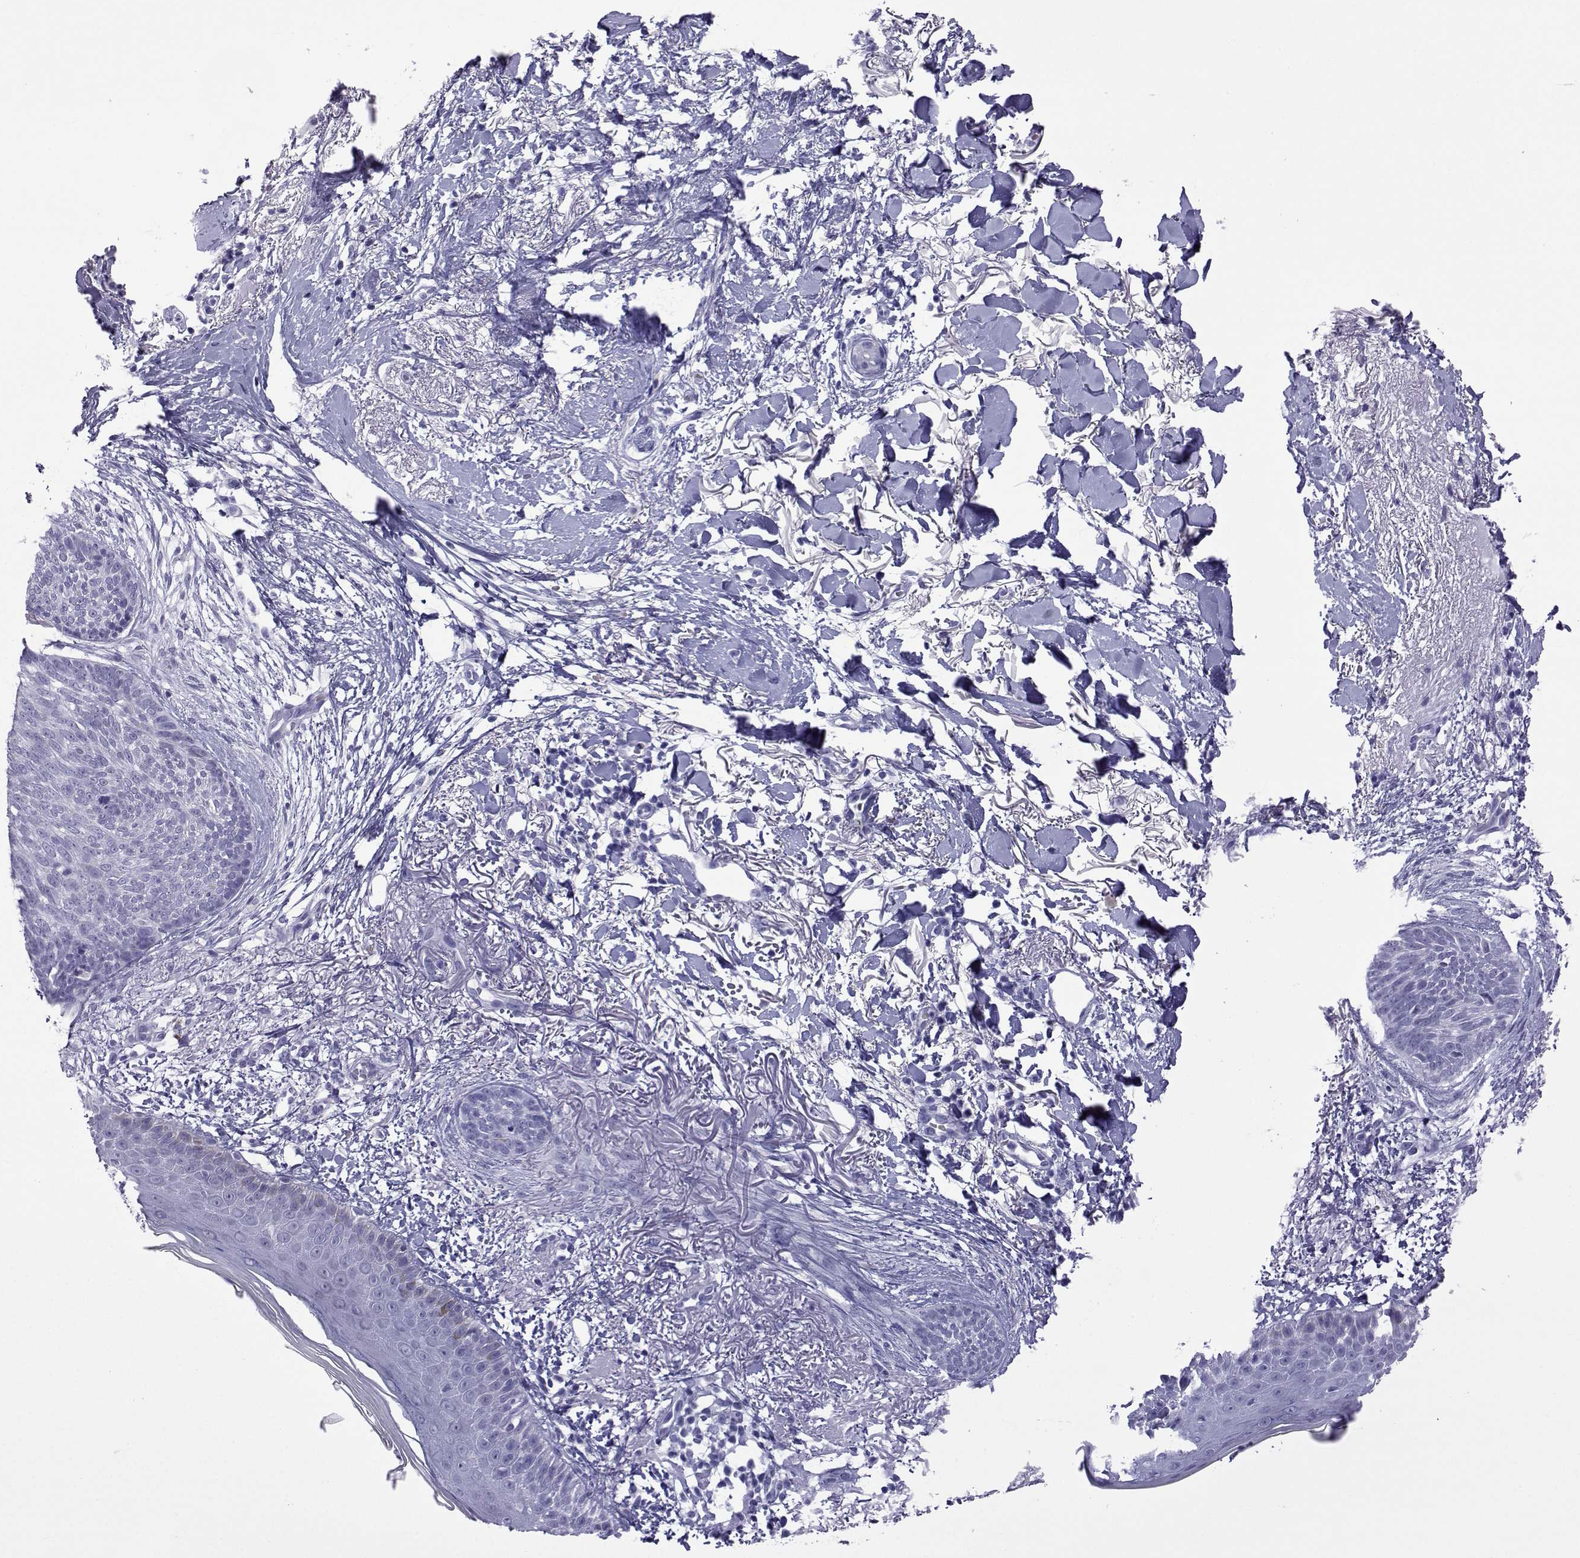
{"staining": {"intensity": "negative", "quantity": "none", "location": "none"}, "tissue": "skin cancer", "cell_type": "Tumor cells", "image_type": "cancer", "snomed": [{"axis": "morphology", "description": "Normal tissue, NOS"}, {"axis": "morphology", "description": "Basal cell carcinoma"}, {"axis": "topography", "description": "Skin"}], "caption": "The immunohistochemistry (IHC) photomicrograph has no significant staining in tumor cells of skin cancer (basal cell carcinoma) tissue. (IHC, brightfield microscopy, high magnification).", "gene": "ACTL7A", "patient": {"sex": "male", "age": 84}}